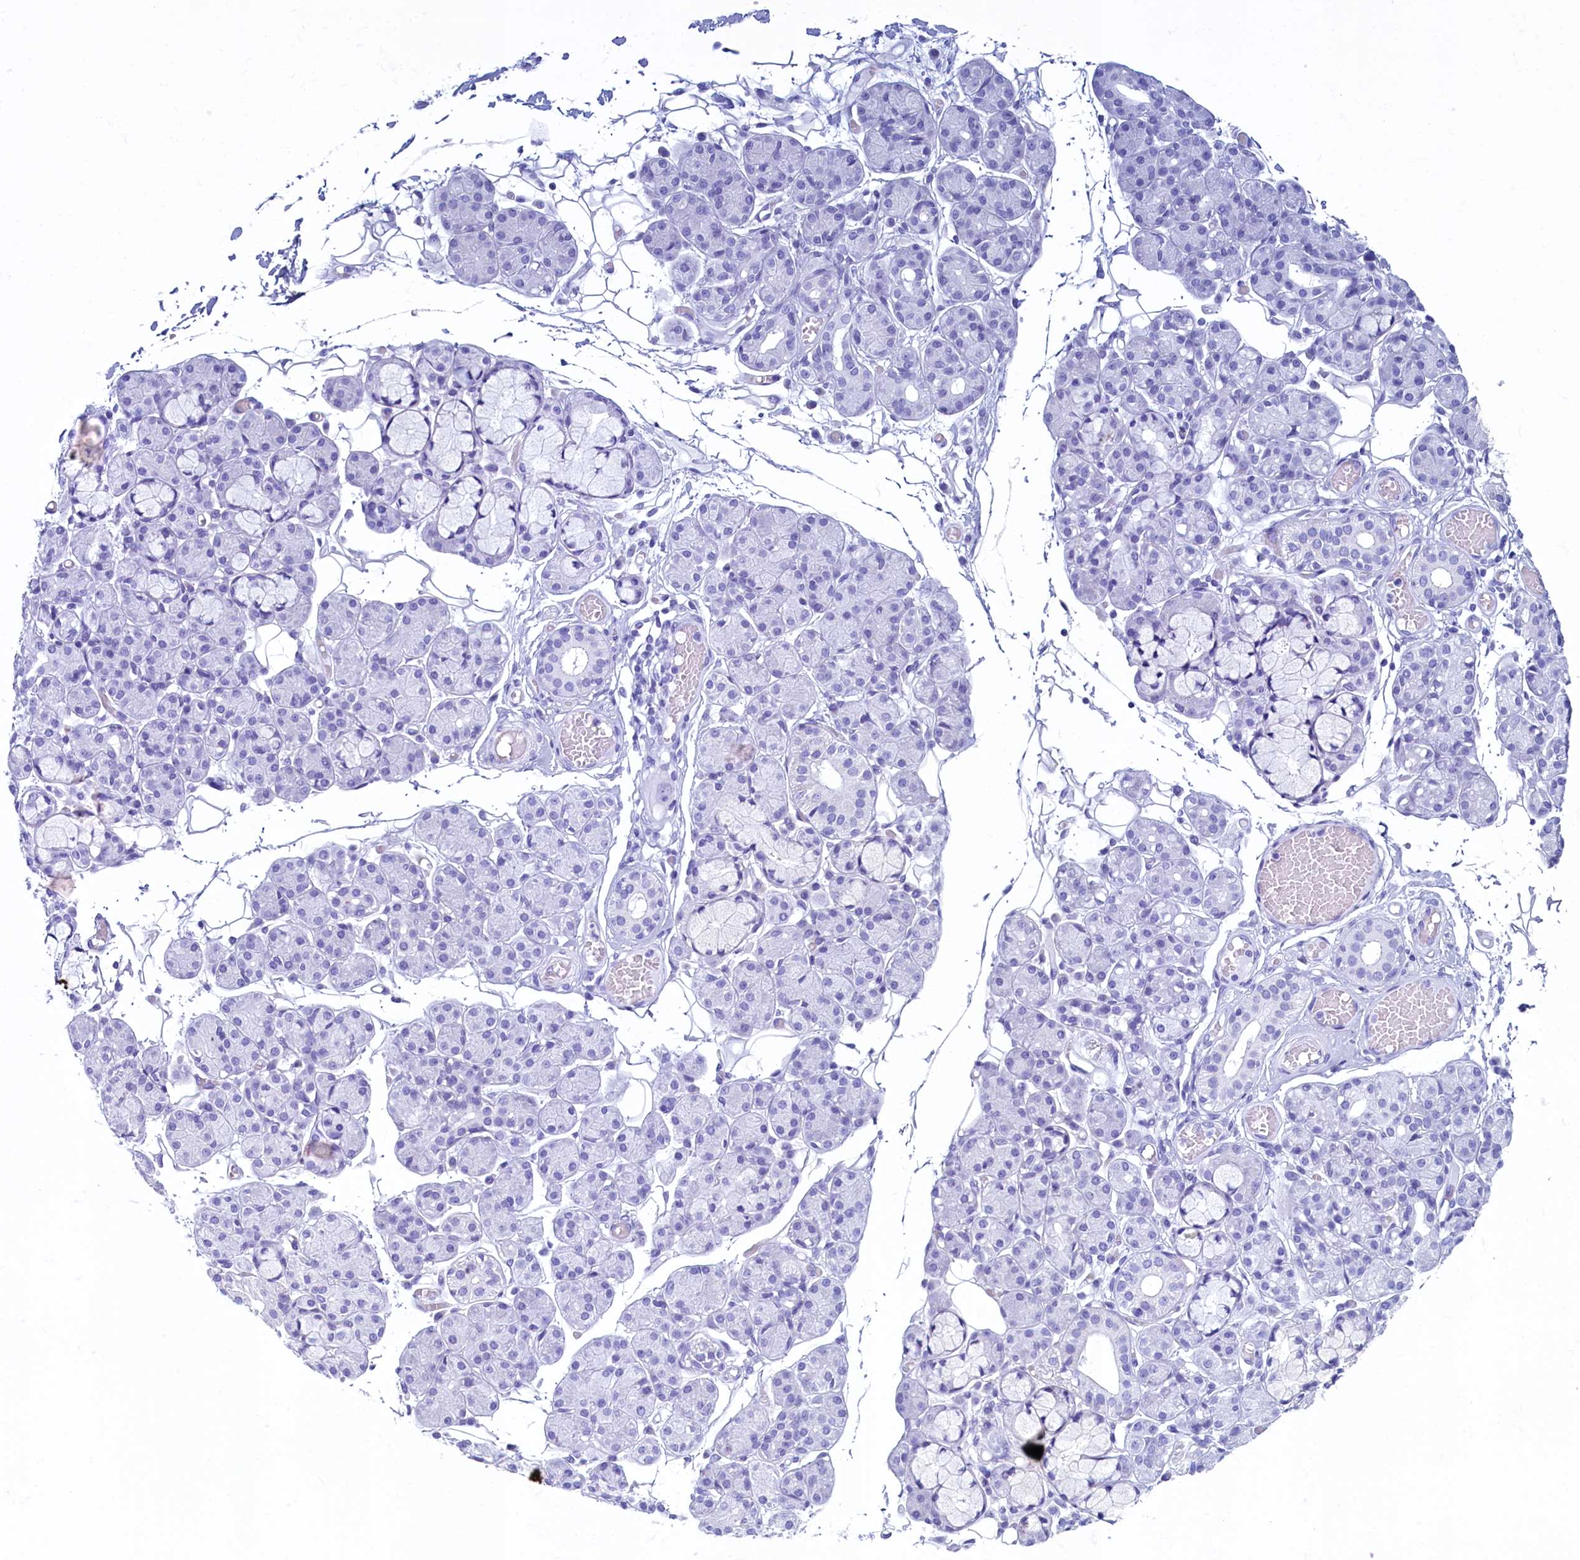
{"staining": {"intensity": "negative", "quantity": "none", "location": "none"}, "tissue": "salivary gland", "cell_type": "Glandular cells", "image_type": "normal", "snomed": [{"axis": "morphology", "description": "Normal tissue, NOS"}, {"axis": "topography", "description": "Salivary gland"}], "caption": "High power microscopy image of an IHC photomicrograph of normal salivary gland, revealing no significant positivity in glandular cells. The staining is performed using DAB (3,3'-diaminobenzidine) brown chromogen with nuclei counter-stained in using hematoxylin.", "gene": "SKA3", "patient": {"sex": "male", "age": 63}}